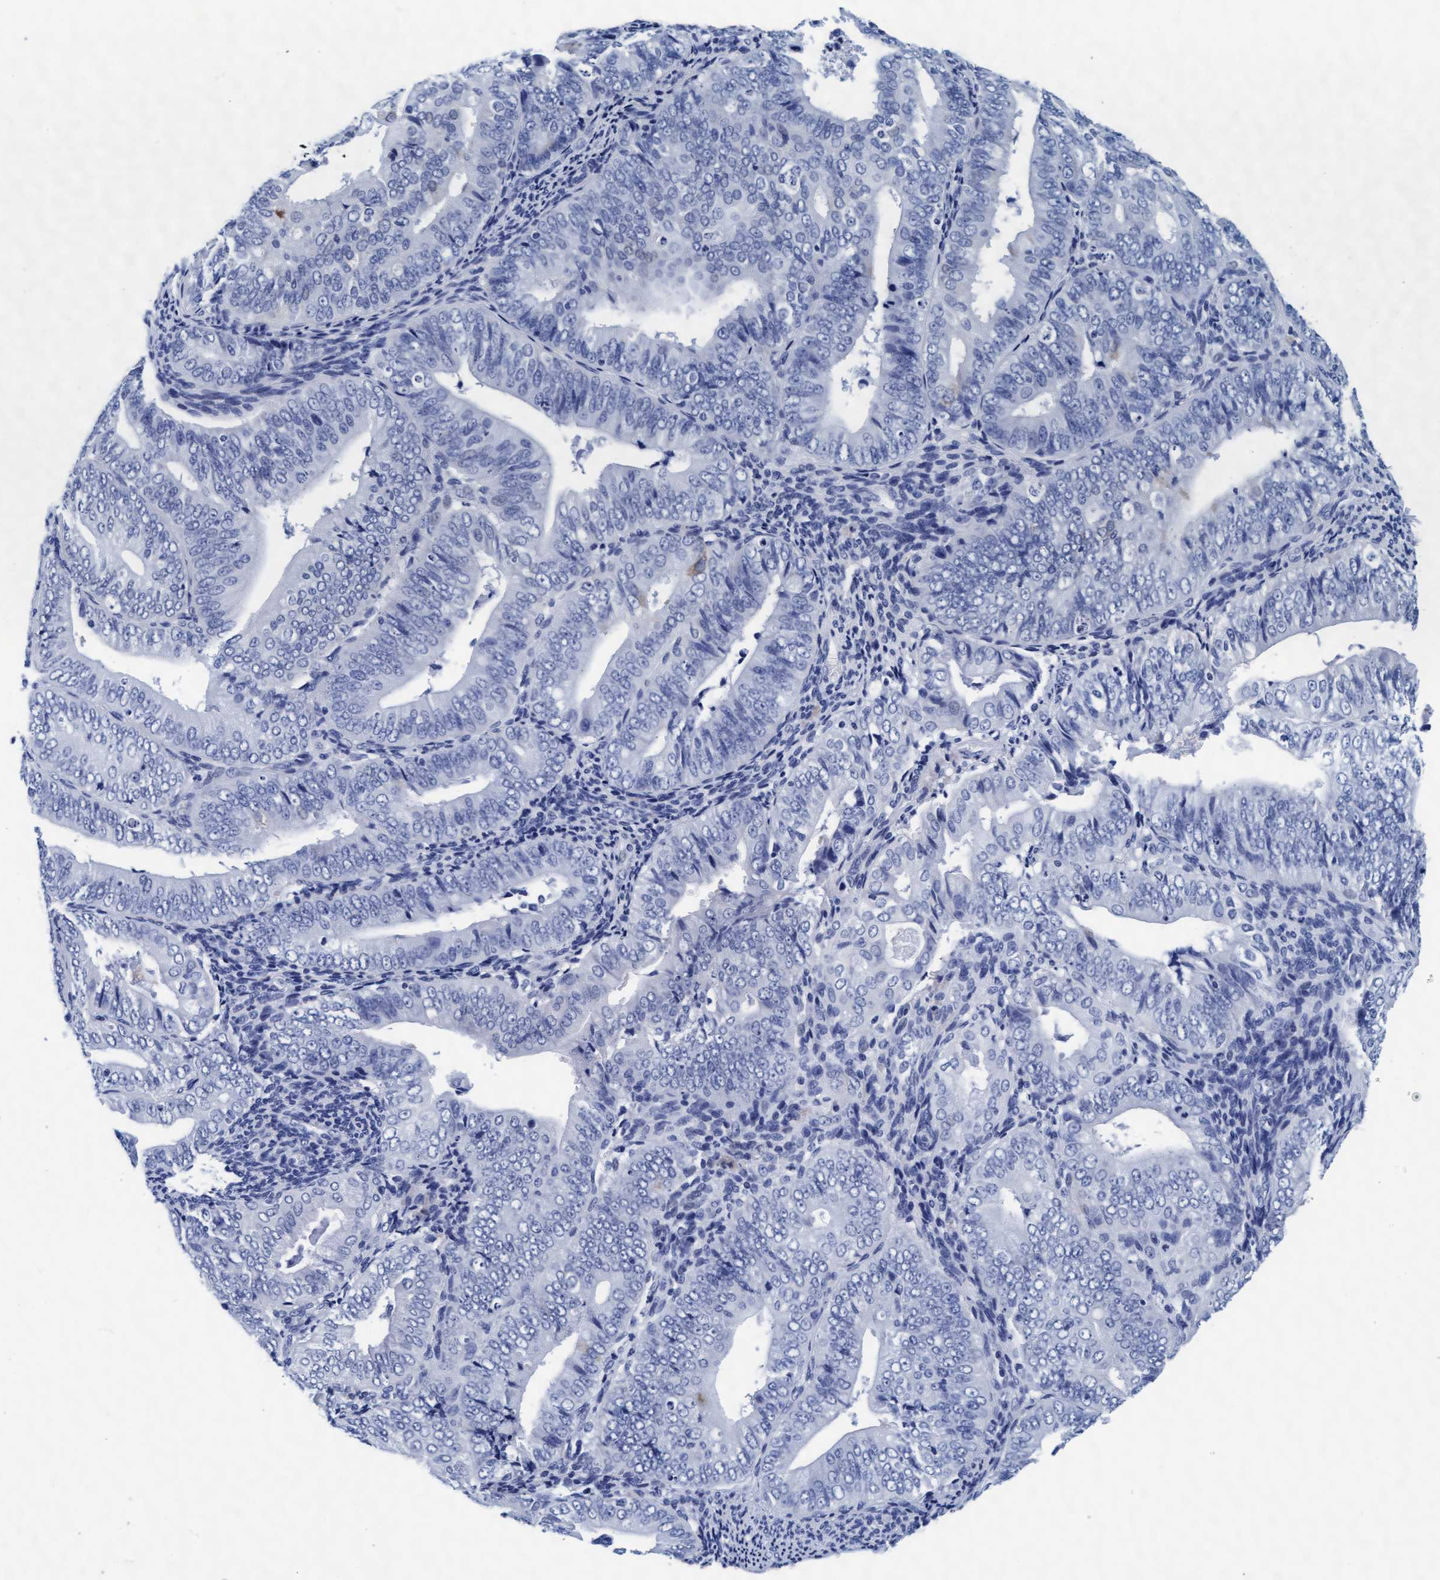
{"staining": {"intensity": "negative", "quantity": "none", "location": "none"}, "tissue": "endometrial cancer", "cell_type": "Tumor cells", "image_type": "cancer", "snomed": [{"axis": "morphology", "description": "Adenocarcinoma, NOS"}, {"axis": "topography", "description": "Endometrium"}], "caption": "Endometrial cancer (adenocarcinoma) stained for a protein using immunohistochemistry (IHC) displays no staining tumor cells.", "gene": "ARSG", "patient": {"sex": "female", "age": 63}}